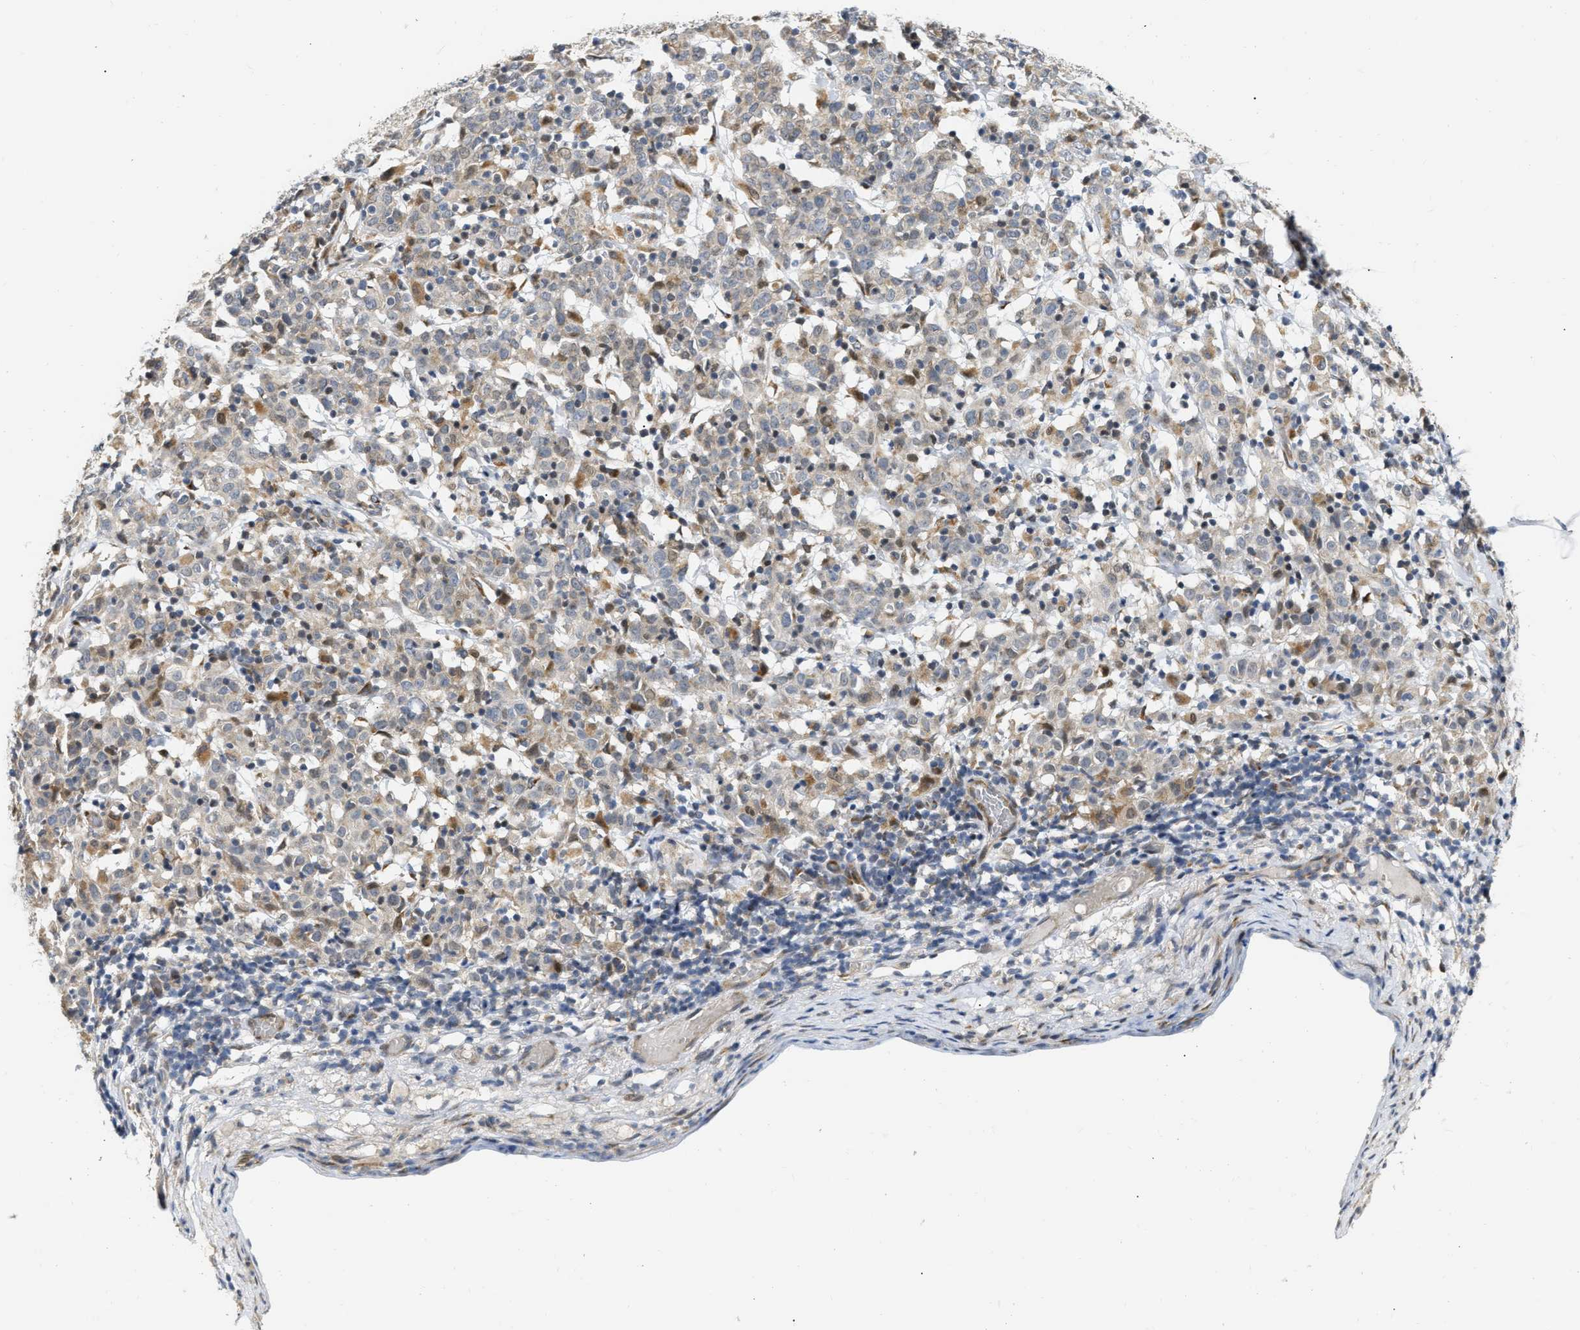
{"staining": {"intensity": "weak", "quantity": "<25%", "location": "cytoplasmic/membranous"}, "tissue": "cervical cancer", "cell_type": "Tumor cells", "image_type": "cancer", "snomed": [{"axis": "morphology", "description": "Normal tissue, NOS"}, {"axis": "morphology", "description": "Squamous cell carcinoma, NOS"}, {"axis": "topography", "description": "Cervix"}], "caption": "DAB immunohistochemical staining of cervical squamous cell carcinoma shows no significant staining in tumor cells.", "gene": "DEPTOR", "patient": {"sex": "female", "age": 67}}